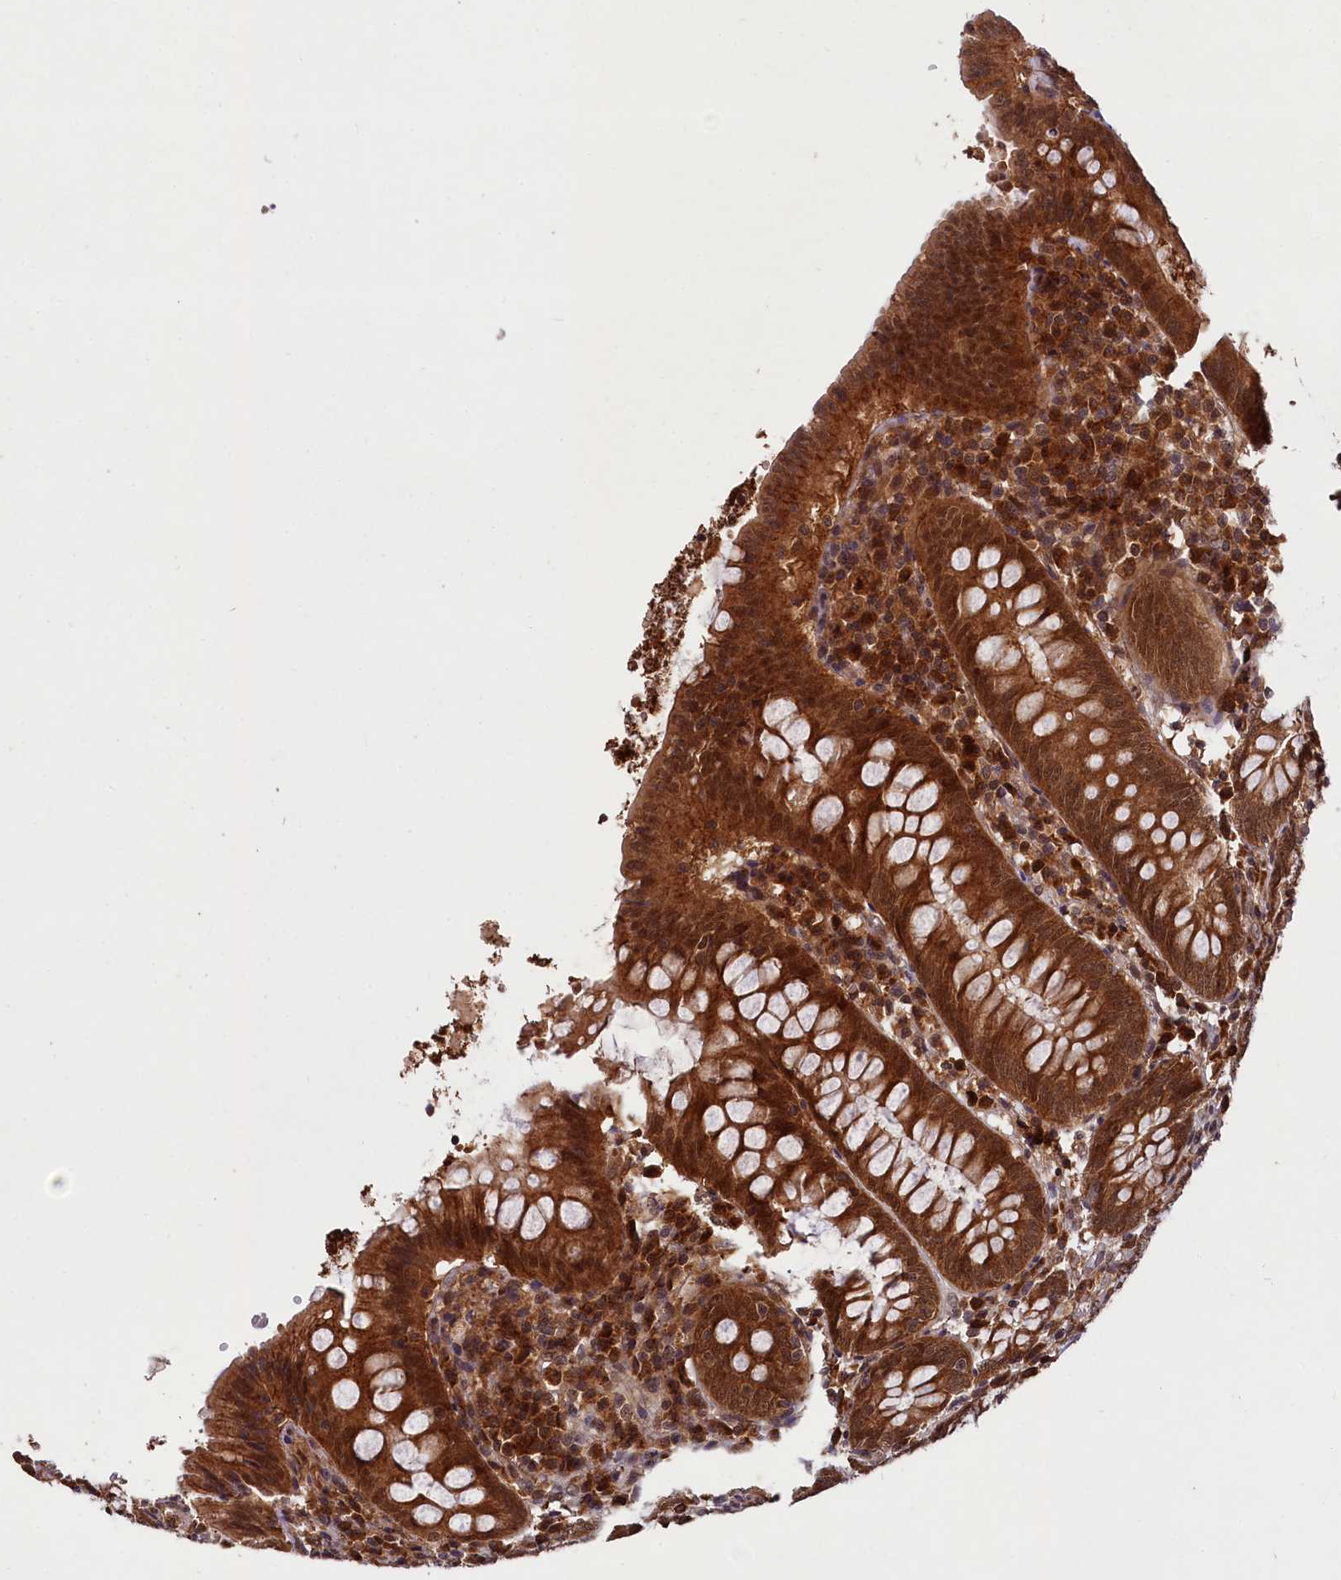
{"staining": {"intensity": "strong", "quantity": ">75%", "location": "cytoplasmic/membranous,nuclear"}, "tissue": "appendix", "cell_type": "Glandular cells", "image_type": "normal", "snomed": [{"axis": "morphology", "description": "Normal tissue, NOS"}, {"axis": "topography", "description": "Appendix"}], "caption": "Appendix stained for a protein (brown) shows strong cytoplasmic/membranous,nuclear positive staining in about >75% of glandular cells.", "gene": "UBE3A", "patient": {"sex": "female", "age": 54}}